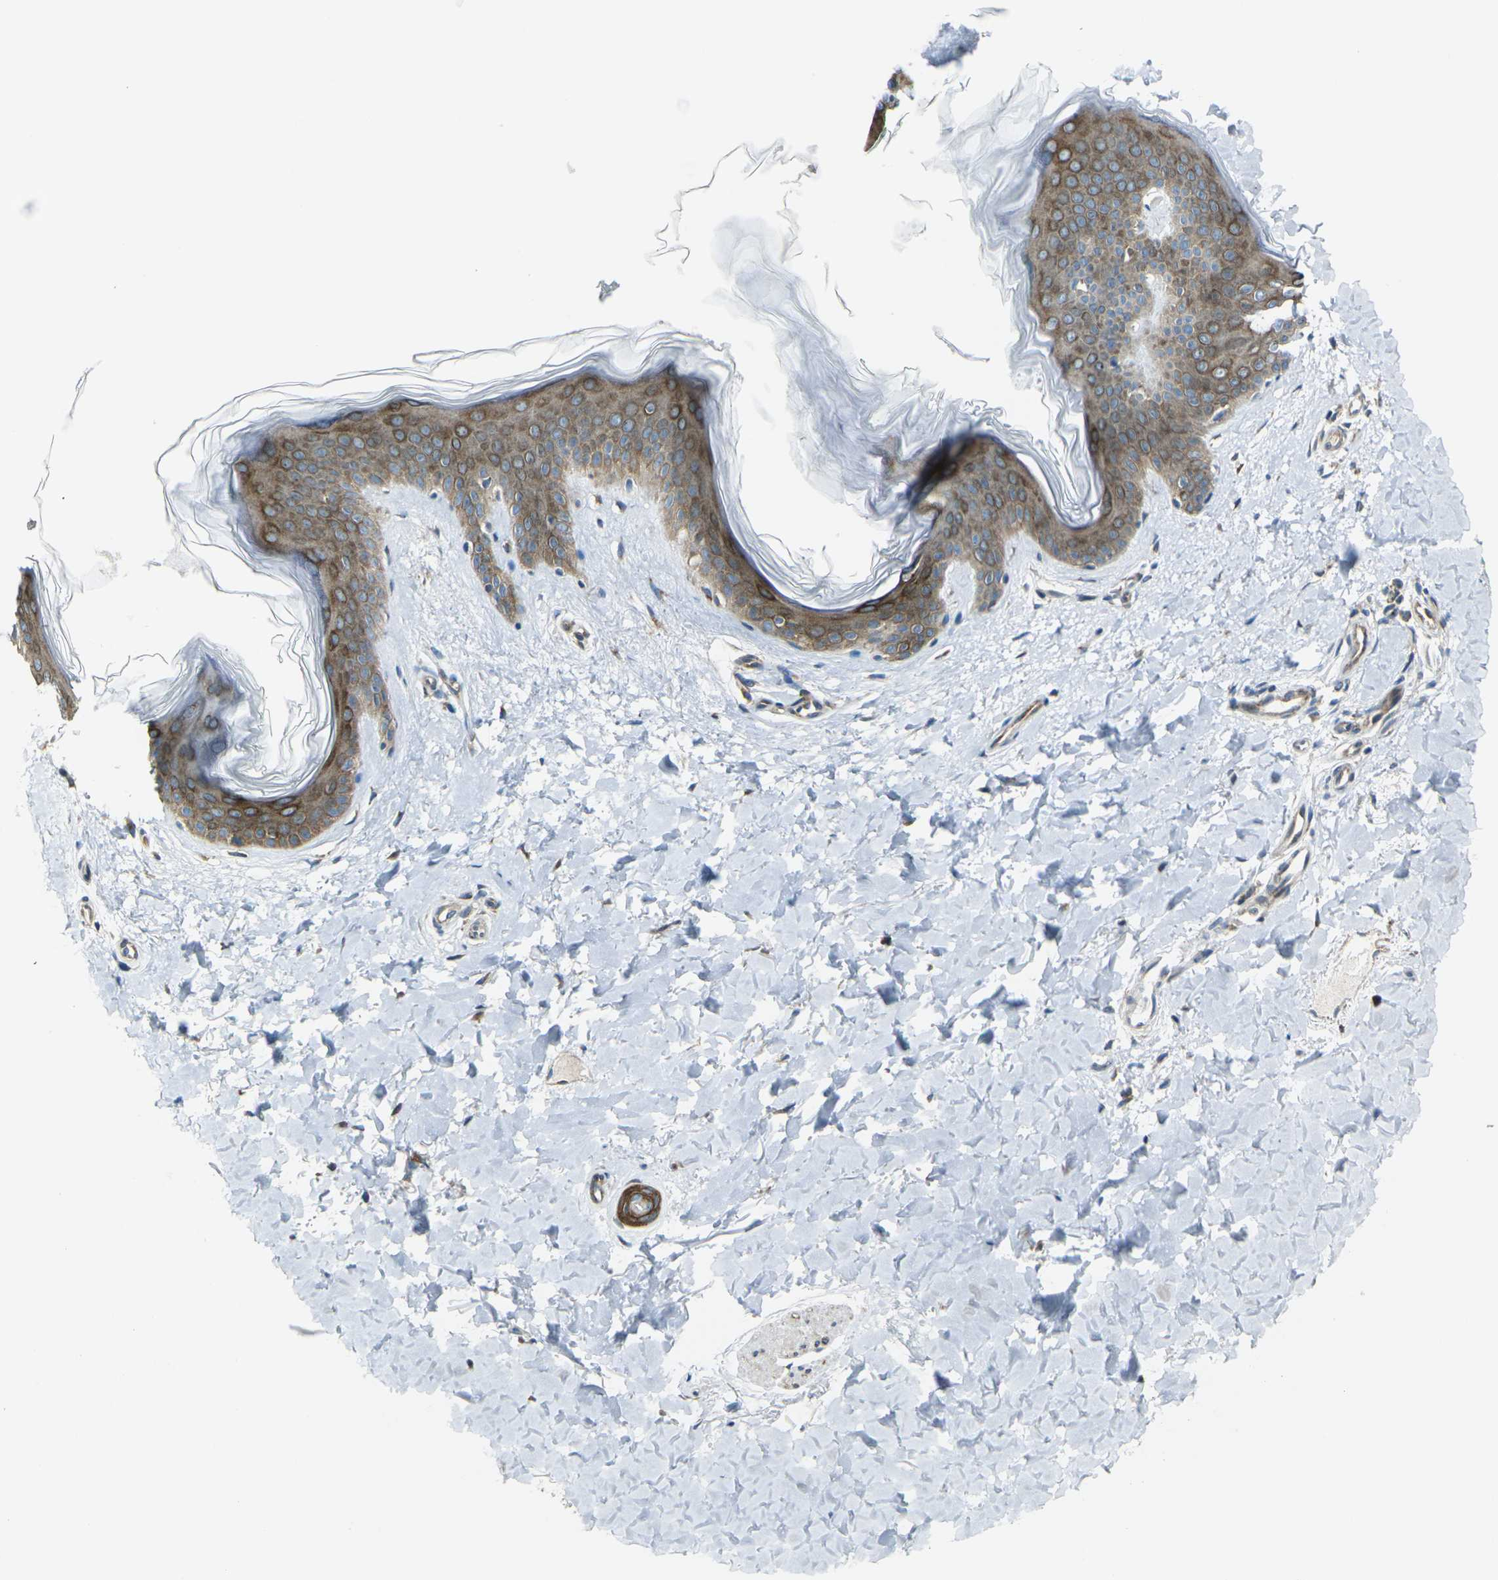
{"staining": {"intensity": "moderate", "quantity": "<25%", "location": "cytoplasmic/membranous"}, "tissue": "skin", "cell_type": "Fibroblasts", "image_type": "normal", "snomed": [{"axis": "morphology", "description": "Normal tissue, NOS"}, {"axis": "topography", "description": "Skin"}], "caption": "A high-resolution micrograph shows immunohistochemistry staining of normal skin, which displays moderate cytoplasmic/membranous positivity in approximately <25% of fibroblasts.", "gene": "CELSR2", "patient": {"sex": "female", "age": 41}}